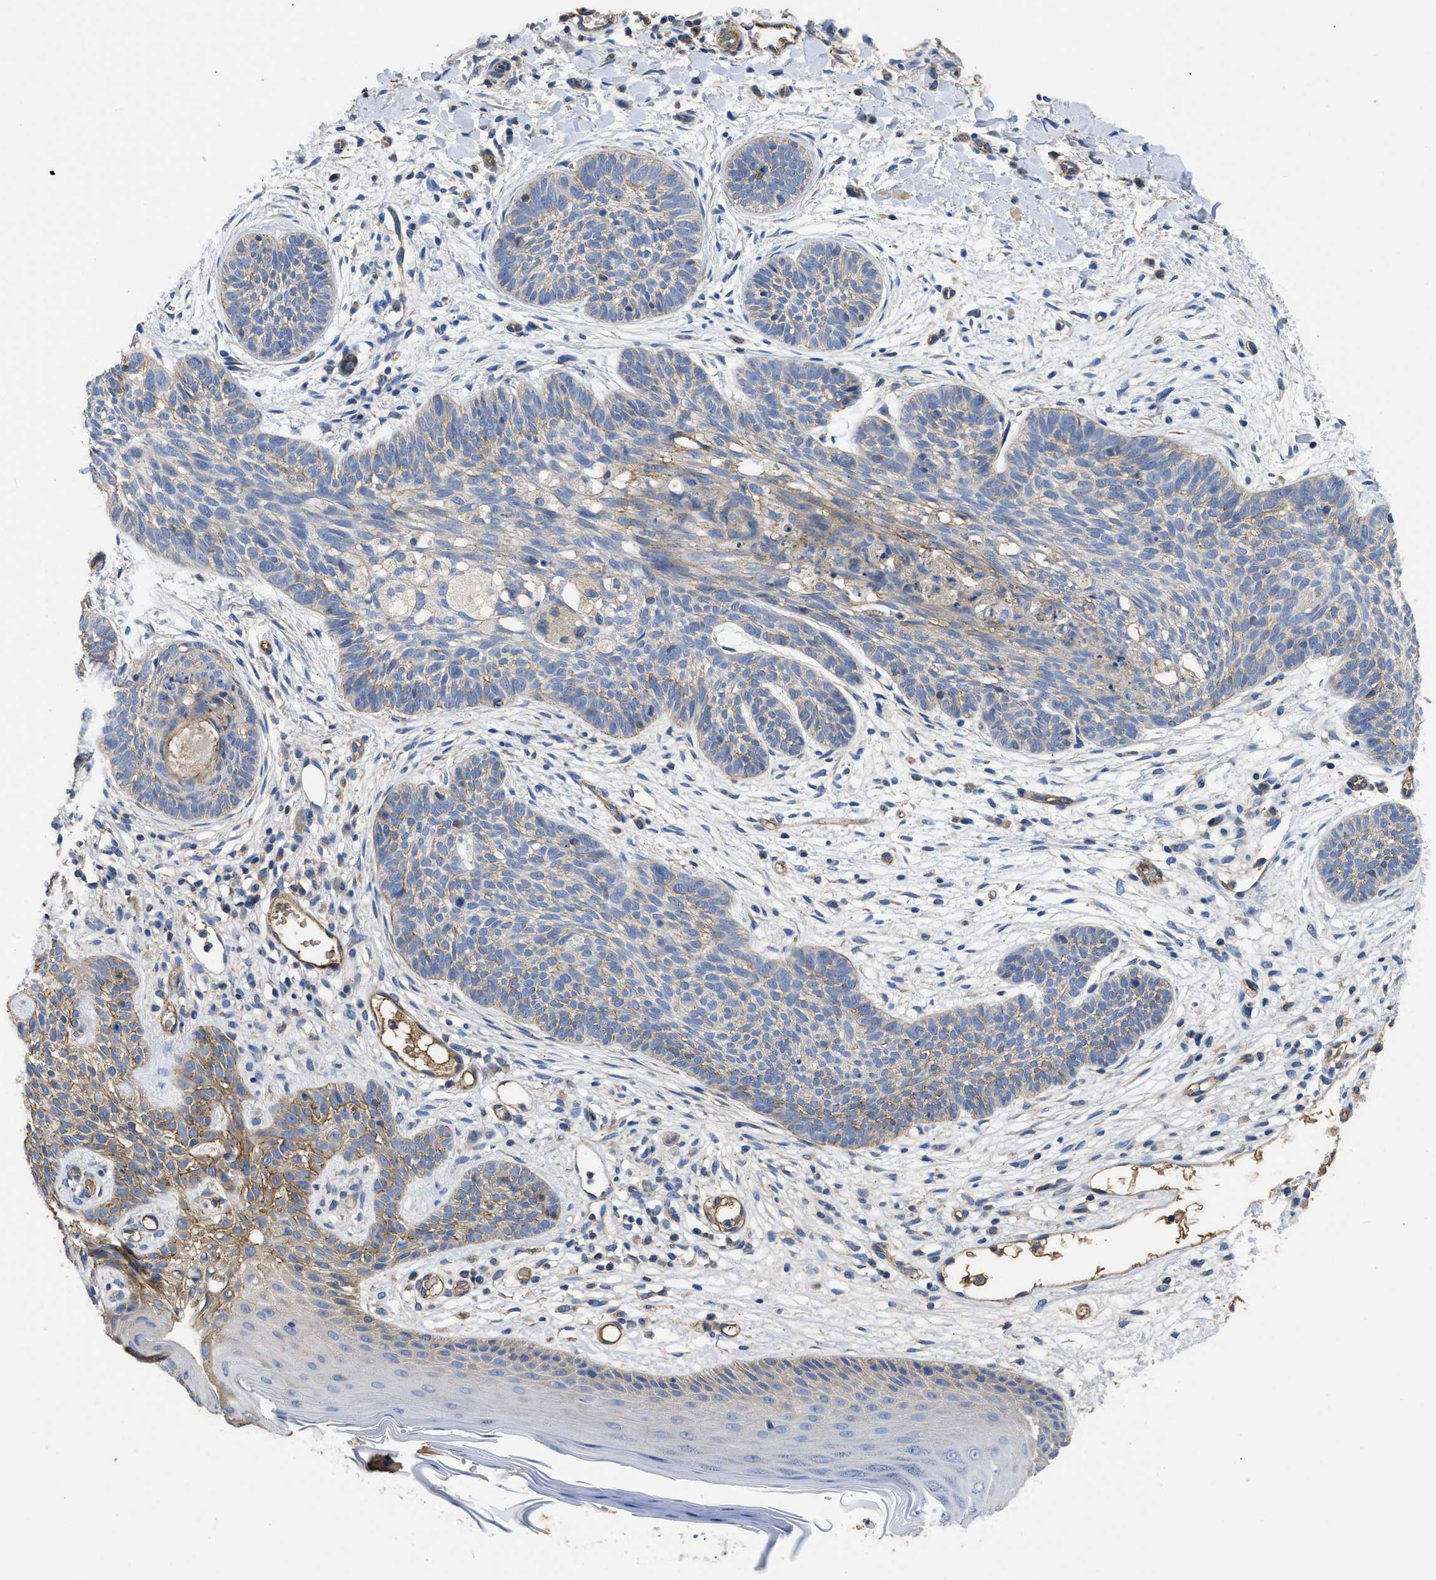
{"staining": {"intensity": "moderate", "quantity": "<25%", "location": "cytoplasmic/membranous"}, "tissue": "skin cancer", "cell_type": "Tumor cells", "image_type": "cancer", "snomed": [{"axis": "morphology", "description": "Basal cell carcinoma"}, {"axis": "topography", "description": "Skin"}], "caption": "DAB (3,3'-diaminobenzidine) immunohistochemical staining of basal cell carcinoma (skin) demonstrates moderate cytoplasmic/membranous protein positivity in about <25% of tumor cells.", "gene": "USP4", "patient": {"sex": "female", "age": 59}}